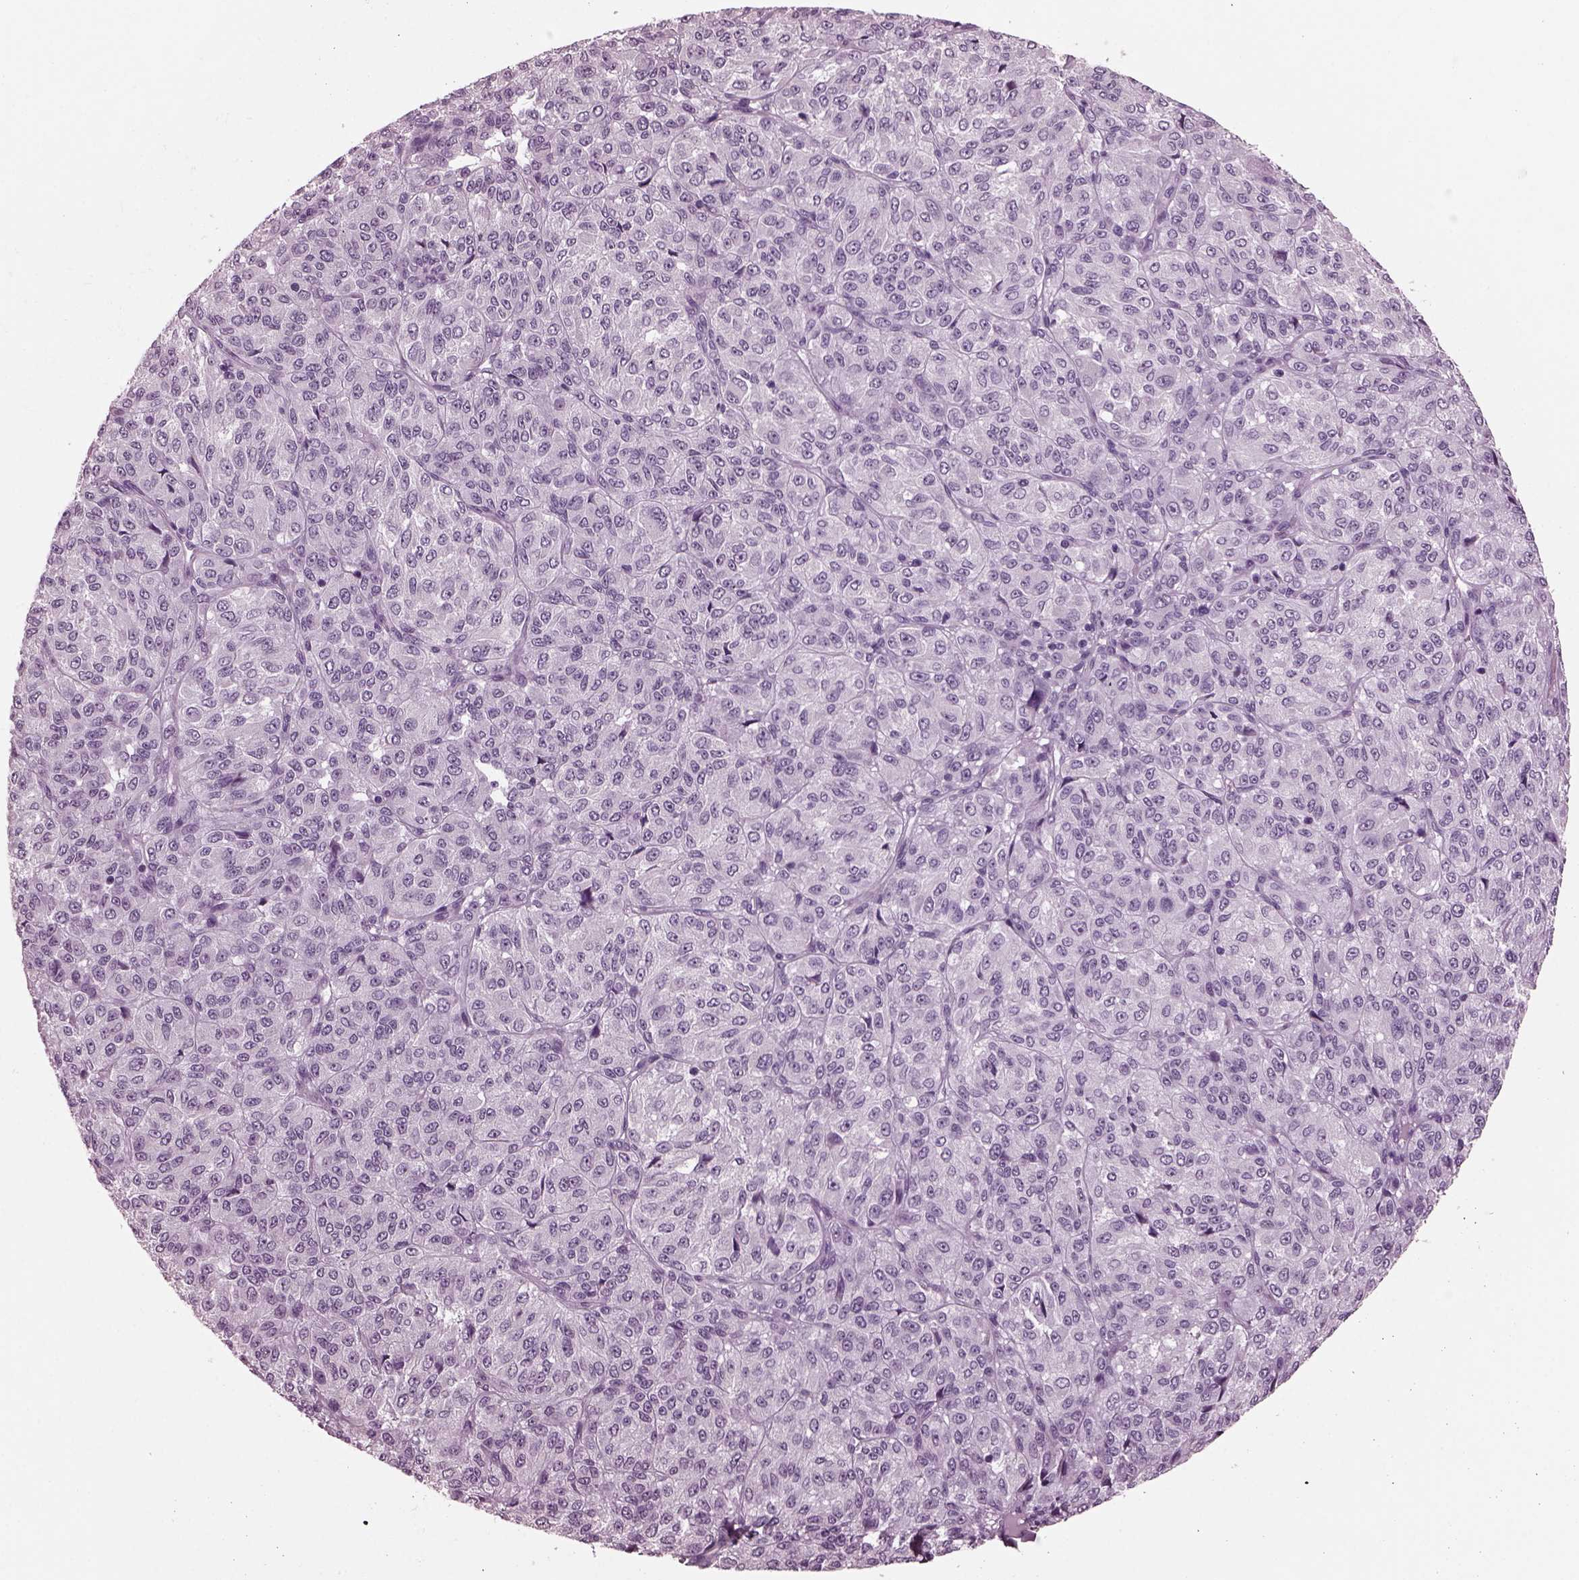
{"staining": {"intensity": "negative", "quantity": "none", "location": "none"}, "tissue": "melanoma", "cell_type": "Tumor cells", "image_type": "cancer", "snomed": [{"axis": "morphology", "description": "Malignant melanoma, Metastatic site"}, {"axis": "topography", "description": "Brain"}], "caption": "Photomicrograph shows no significant protein positivity in tumor cells of malignant melanoma (metastatic site). The staining is performed using DAB (3,3'-diaminobenzidine) brown chromogen with nuclei counter-stained in using hematoxylin.", "gene": "MIB2", "patient": {"sex": "female", "age": 56}}